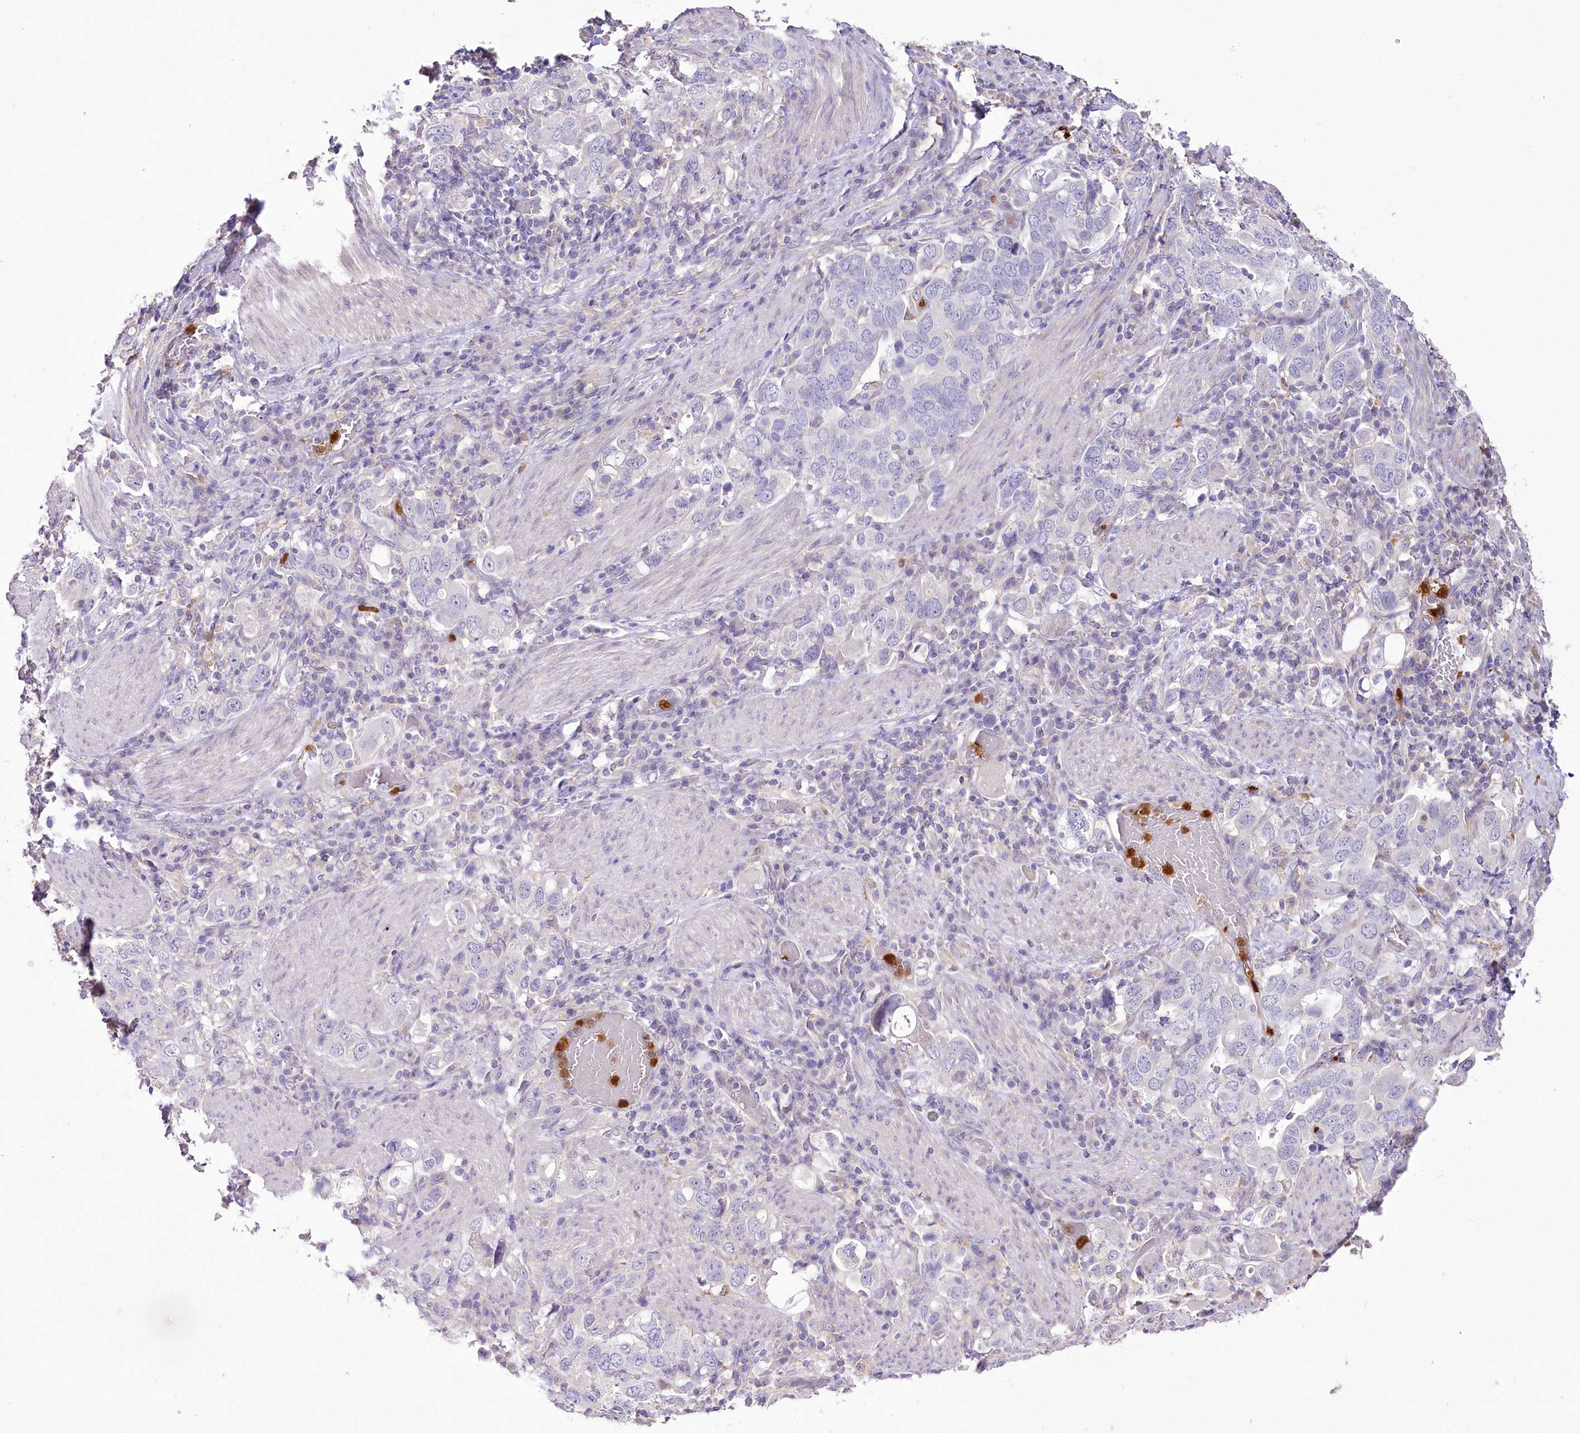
{"staining": {"intensity": "negative", "quantity": "none", "location": "none"}, "tissue": "stomach cancer", "cell_type": "Tumor cells", "image_type": "cancer", "snomed": [{"axis": "morphology", "description": "Adenocarcinoma, NOS"}, {"axis": "topography", "description": "Stomach, upper"}], "caption": "Stomach adenocarcinoma was stained to show a protein in brown. There is no significant expression in tumor cells.", "gene": "DPYD", "patient": {"sex": "male", "age": 62}}